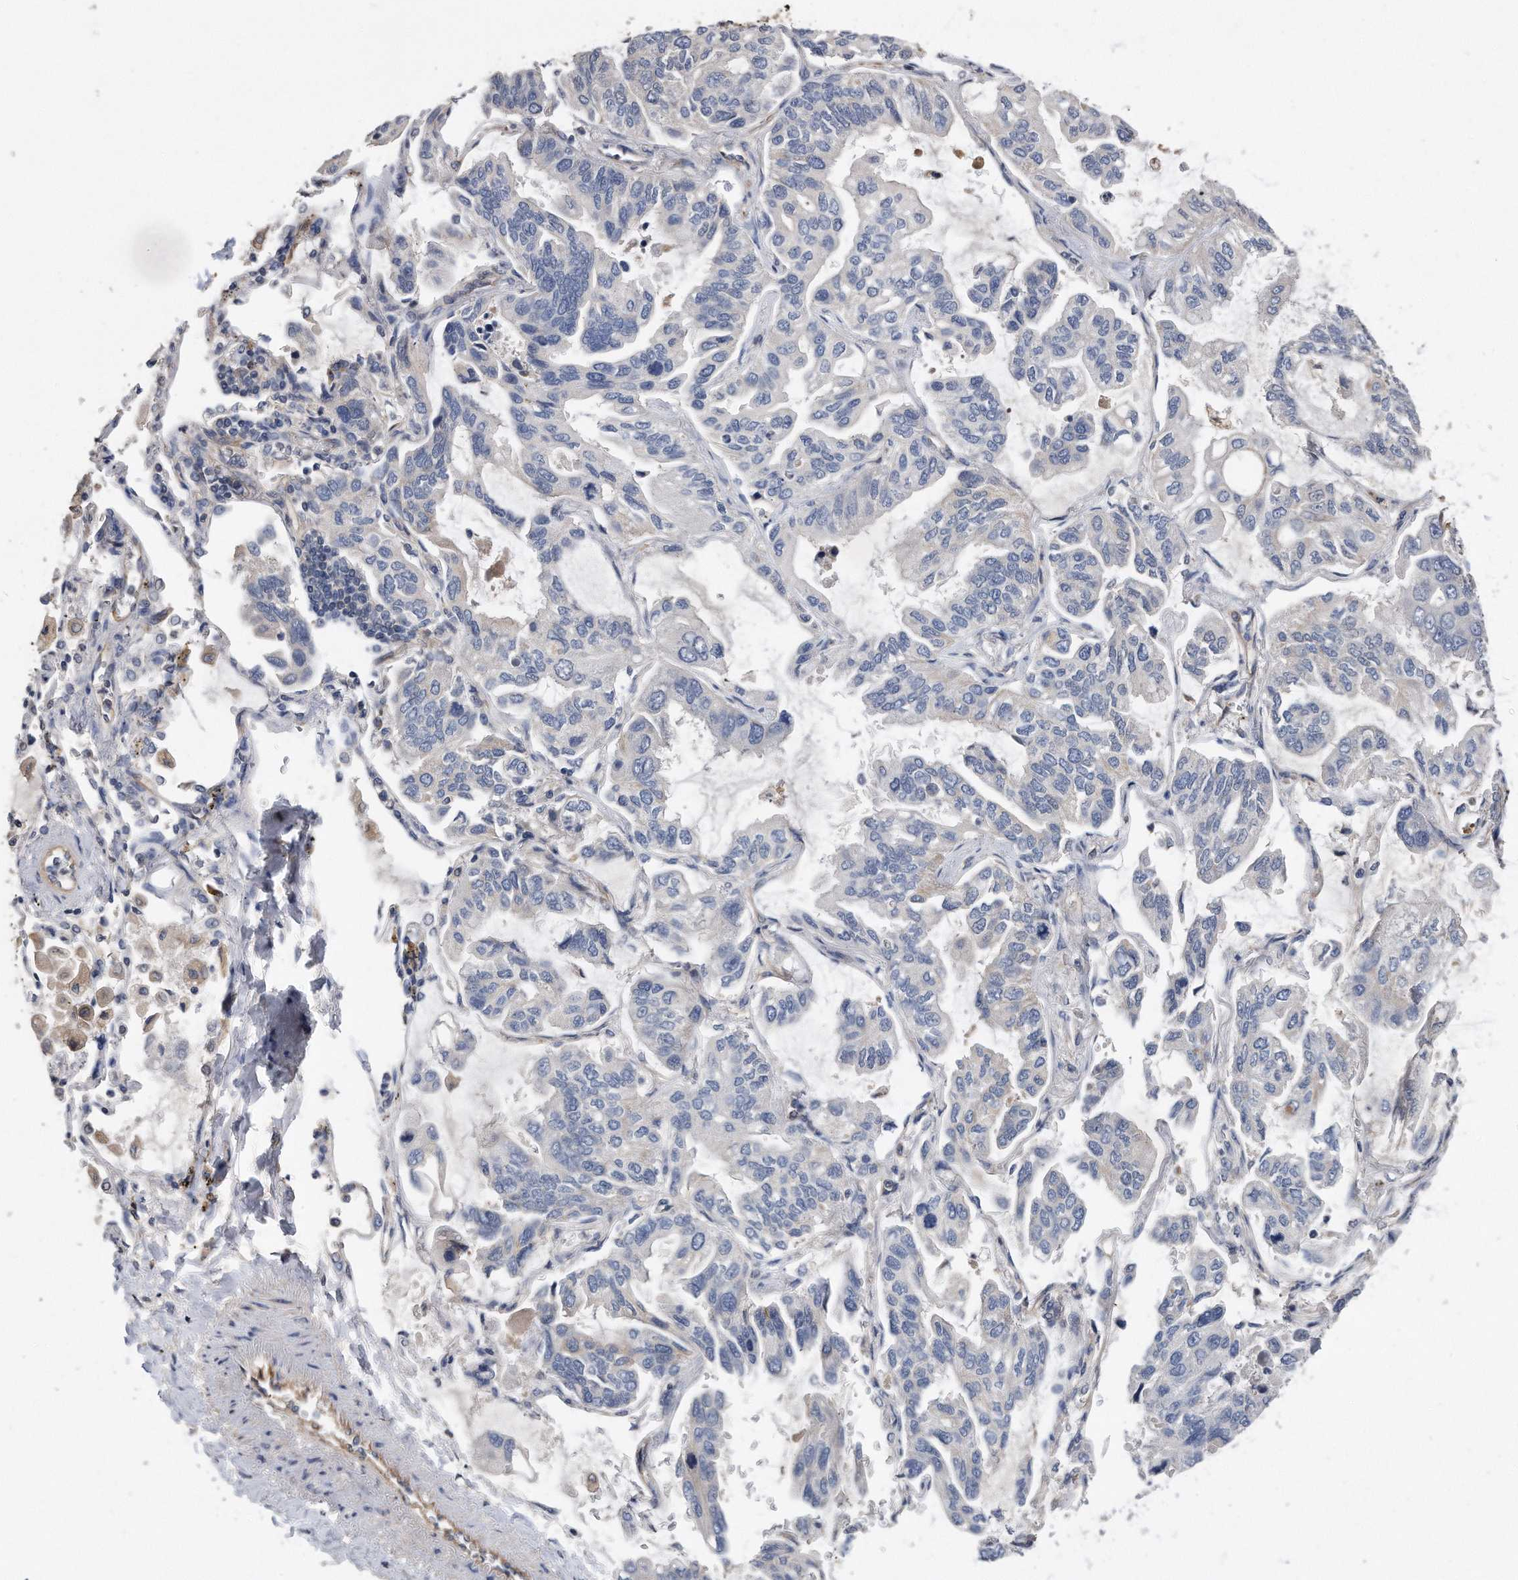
{"staining": {"intensity": "negative", "quantity": "none", "location": "none"}, "tissue": "lung cancer", "cell_type": "Tumor cells", "image_type": "cancer", "snomed": [{"axis": "morphology", "description": "Adenocarcinoma, NOS"}, {"axis": "topography", "description": "Lung"}], "caption": "There is no significant positivity in tumor cells of lung cancer. The staining was performed using DAB to visualize the protein expression in brown, while the nuclei were stained in blue with hematoxylin (Magnification: 20x).", "gene": "GPC1", "patient": {"sex": "male", "age": 64}}